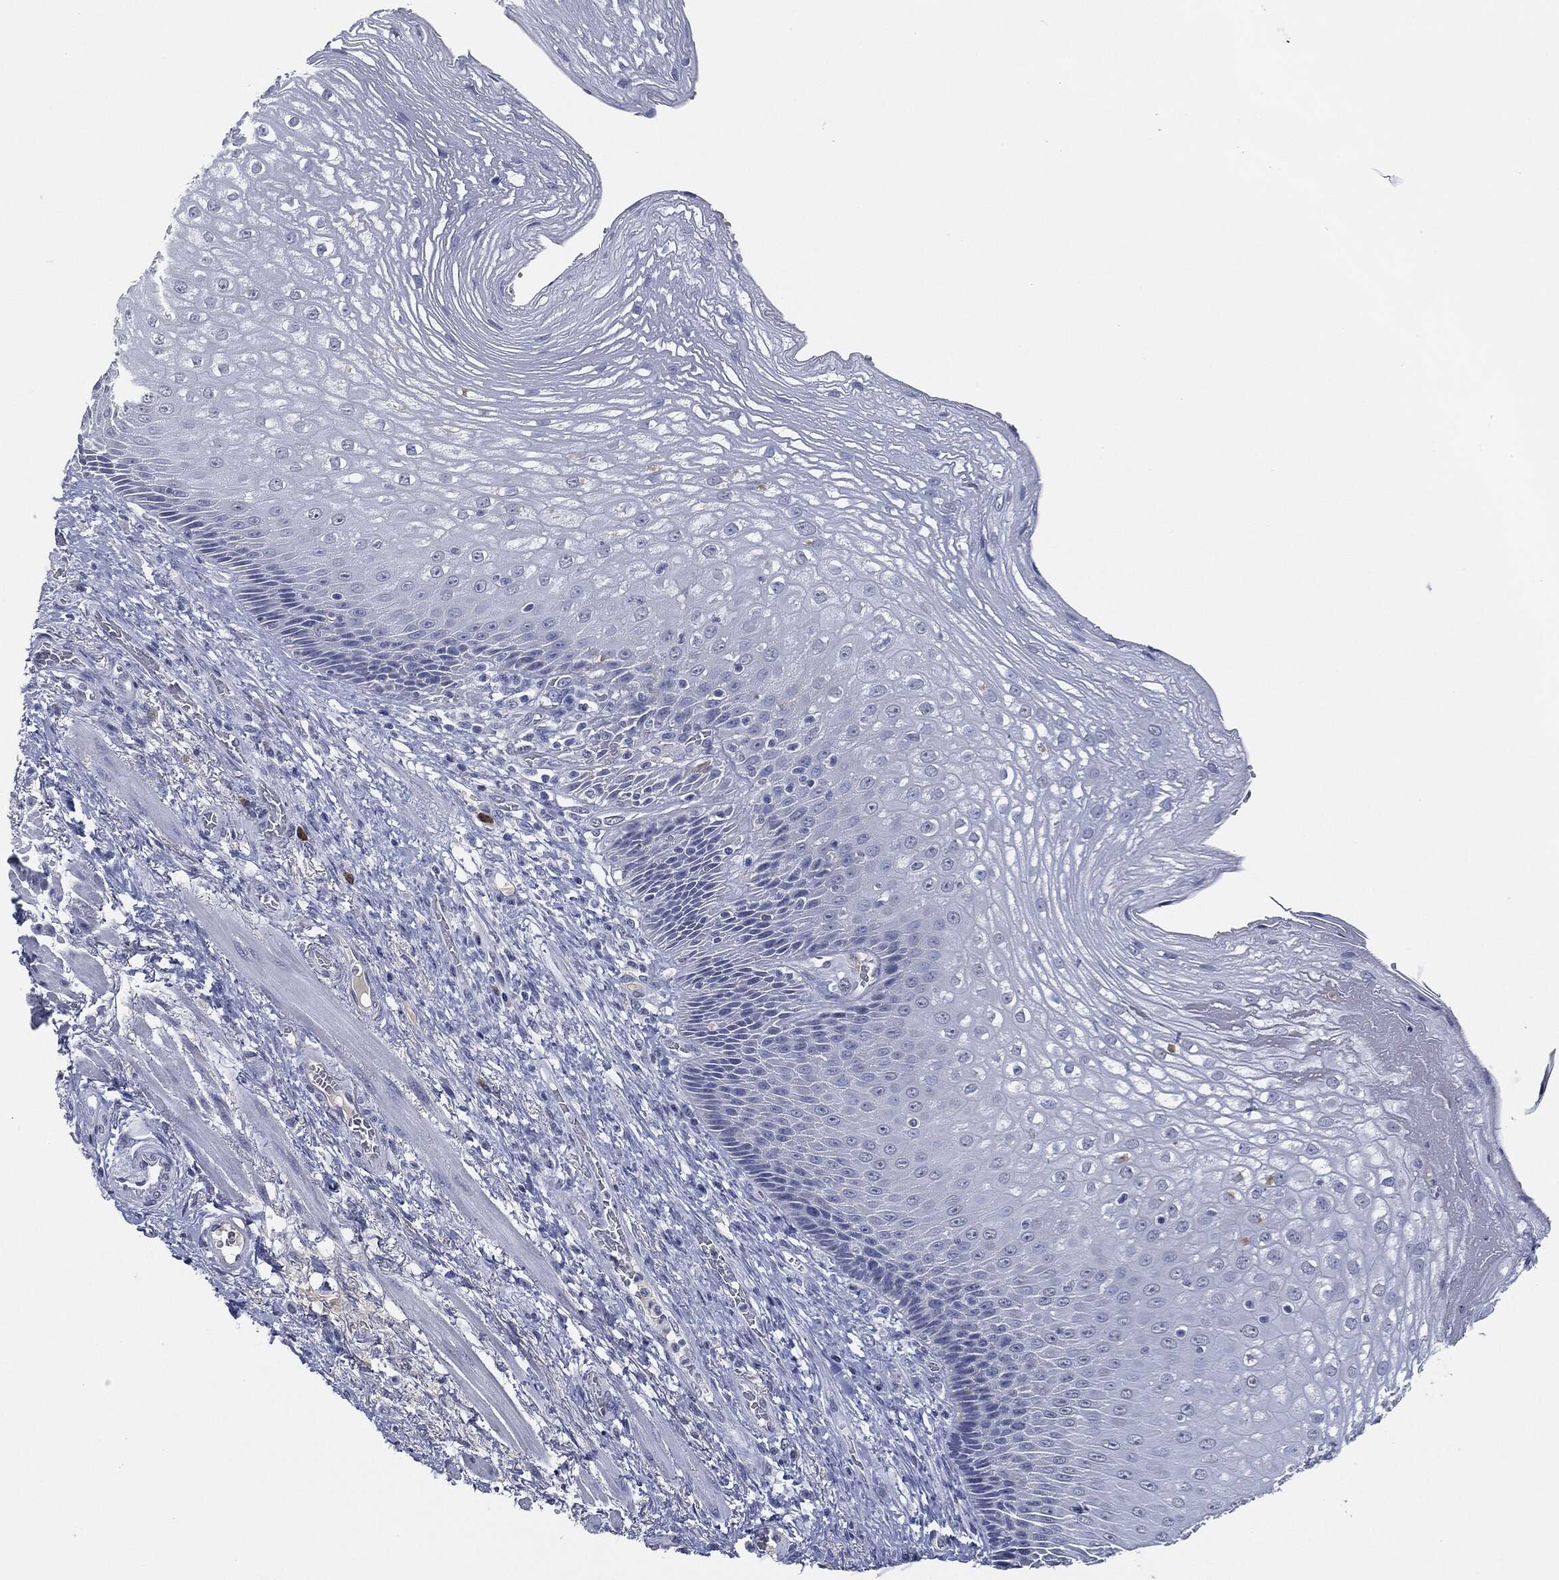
{"staining": {"intensity": "negative", "quantity": "none", "location": "none"}, "tissue": "esophagus", "cell_type": "Squamous epithelial cells", "image_type": "normal", "snomed": [{"axis": "morphology", "description": "Normal tissue, NOS"}, {"axis": "topography", "description": "Esophagus"}], "caption": "This is an immunohistochemistry image of unremarkable esophagus. There is no expression in squamous epithelial cells.", "gene": "SIGLEC7", "patient": {"sex": "male", "age": 63}}